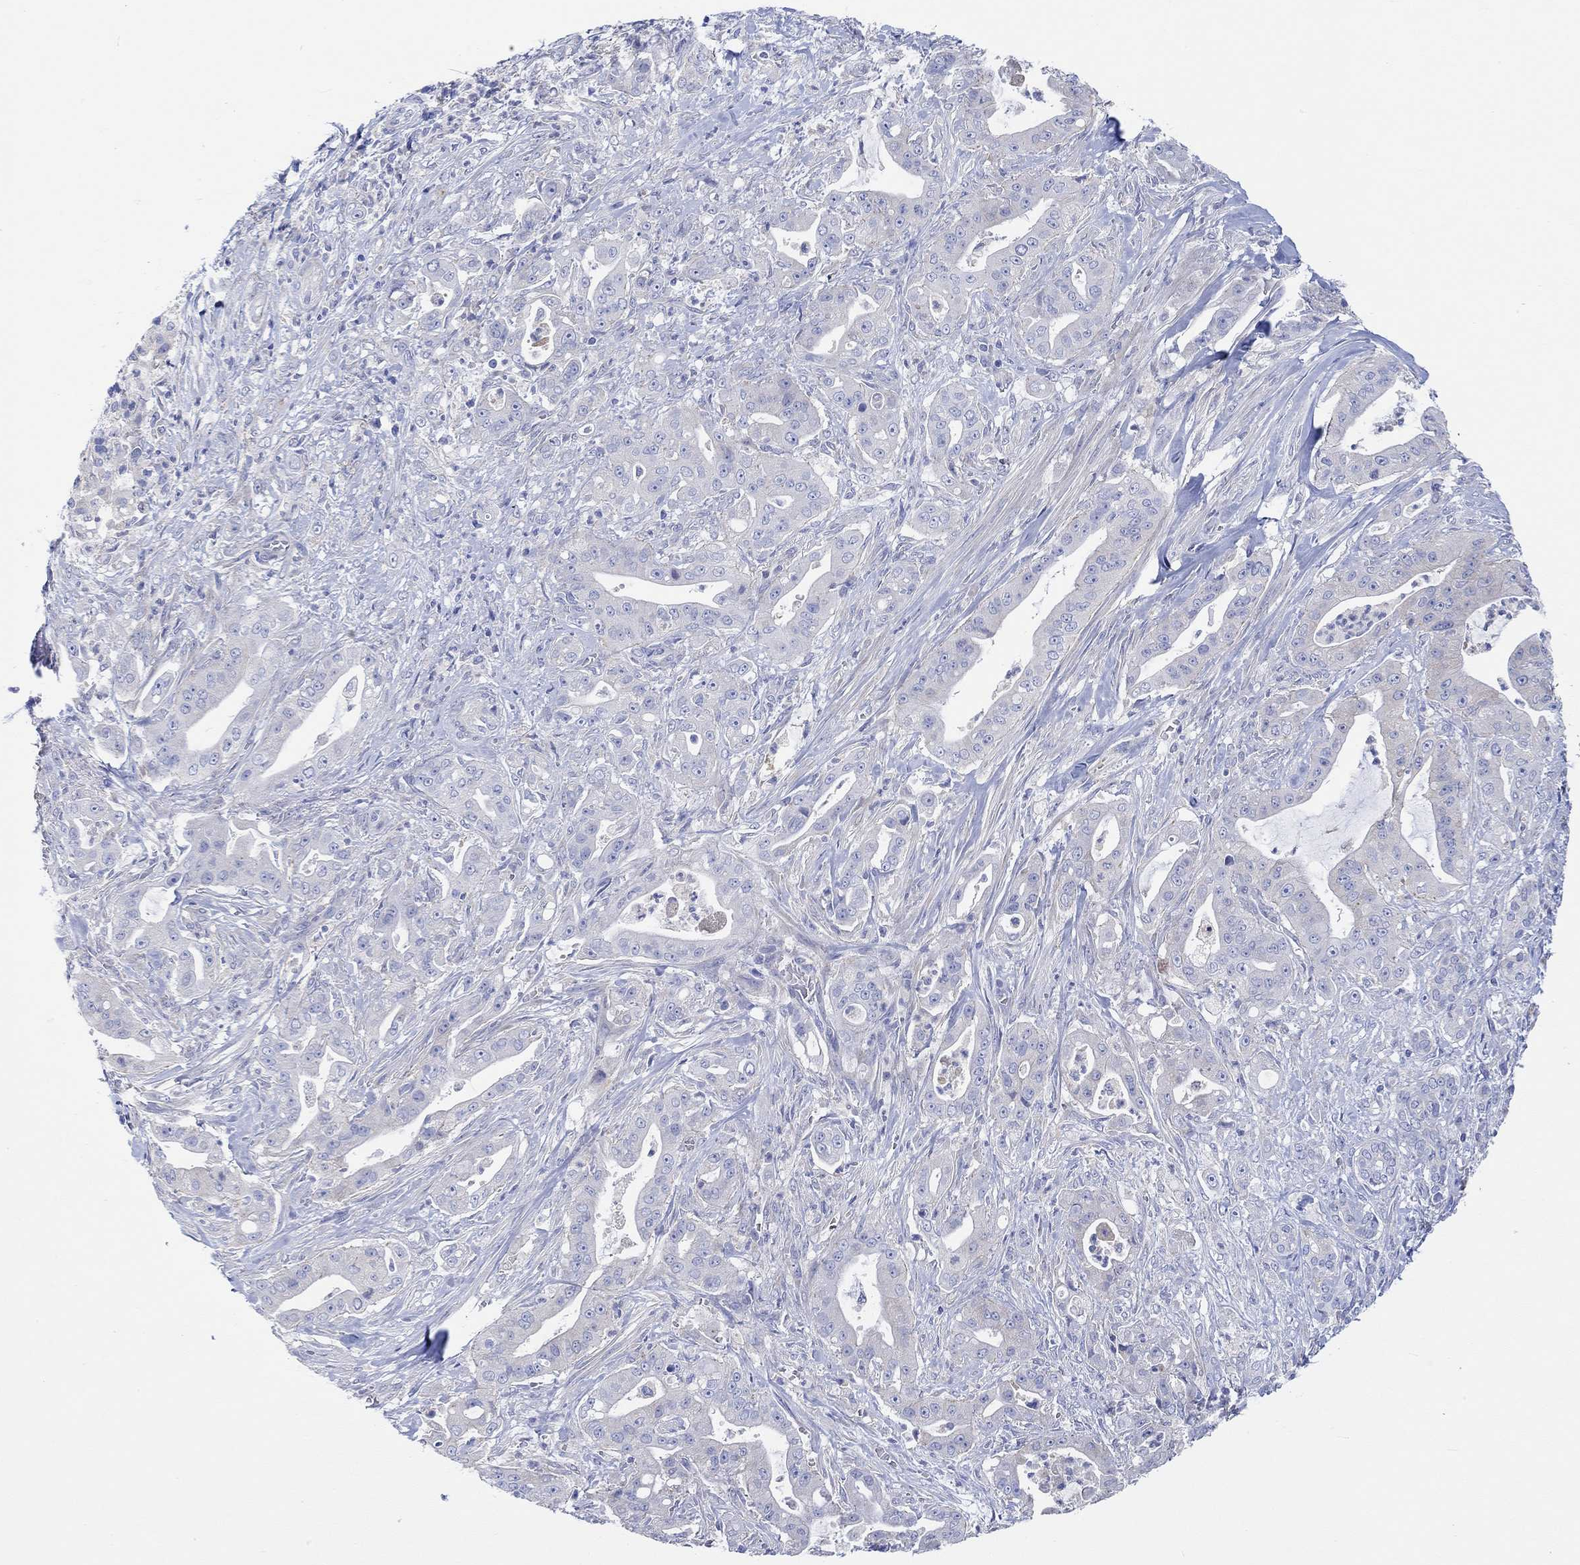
{"staining": {"intensity": "negative", "quantity": "none", "location": "none"}, "tissue": "pancreatic cancer", "cell_type": "Tumor cells", "image_type": "cancer", "snomed": [{"axis": "morphology", "description": "Normal tissue, NOS"}, {"axis": "morphology", "description": "Inflammation, NOS"}, {"axis": "morphology", "description": "Adenocarcinoma, NOS"}, {"axis": "topography", "description": "Pancreas"}], "caption": "Immunohistochemistry micrograph of neoplastic tissue: pancreatic cancer stained with DAB displays no significant protein positivity in tumor cells. (DAB immunohistochemistry with hematoxylin counter stain).", "gene": "REEP6", "patient": {"sex": "male", "age": 57}}